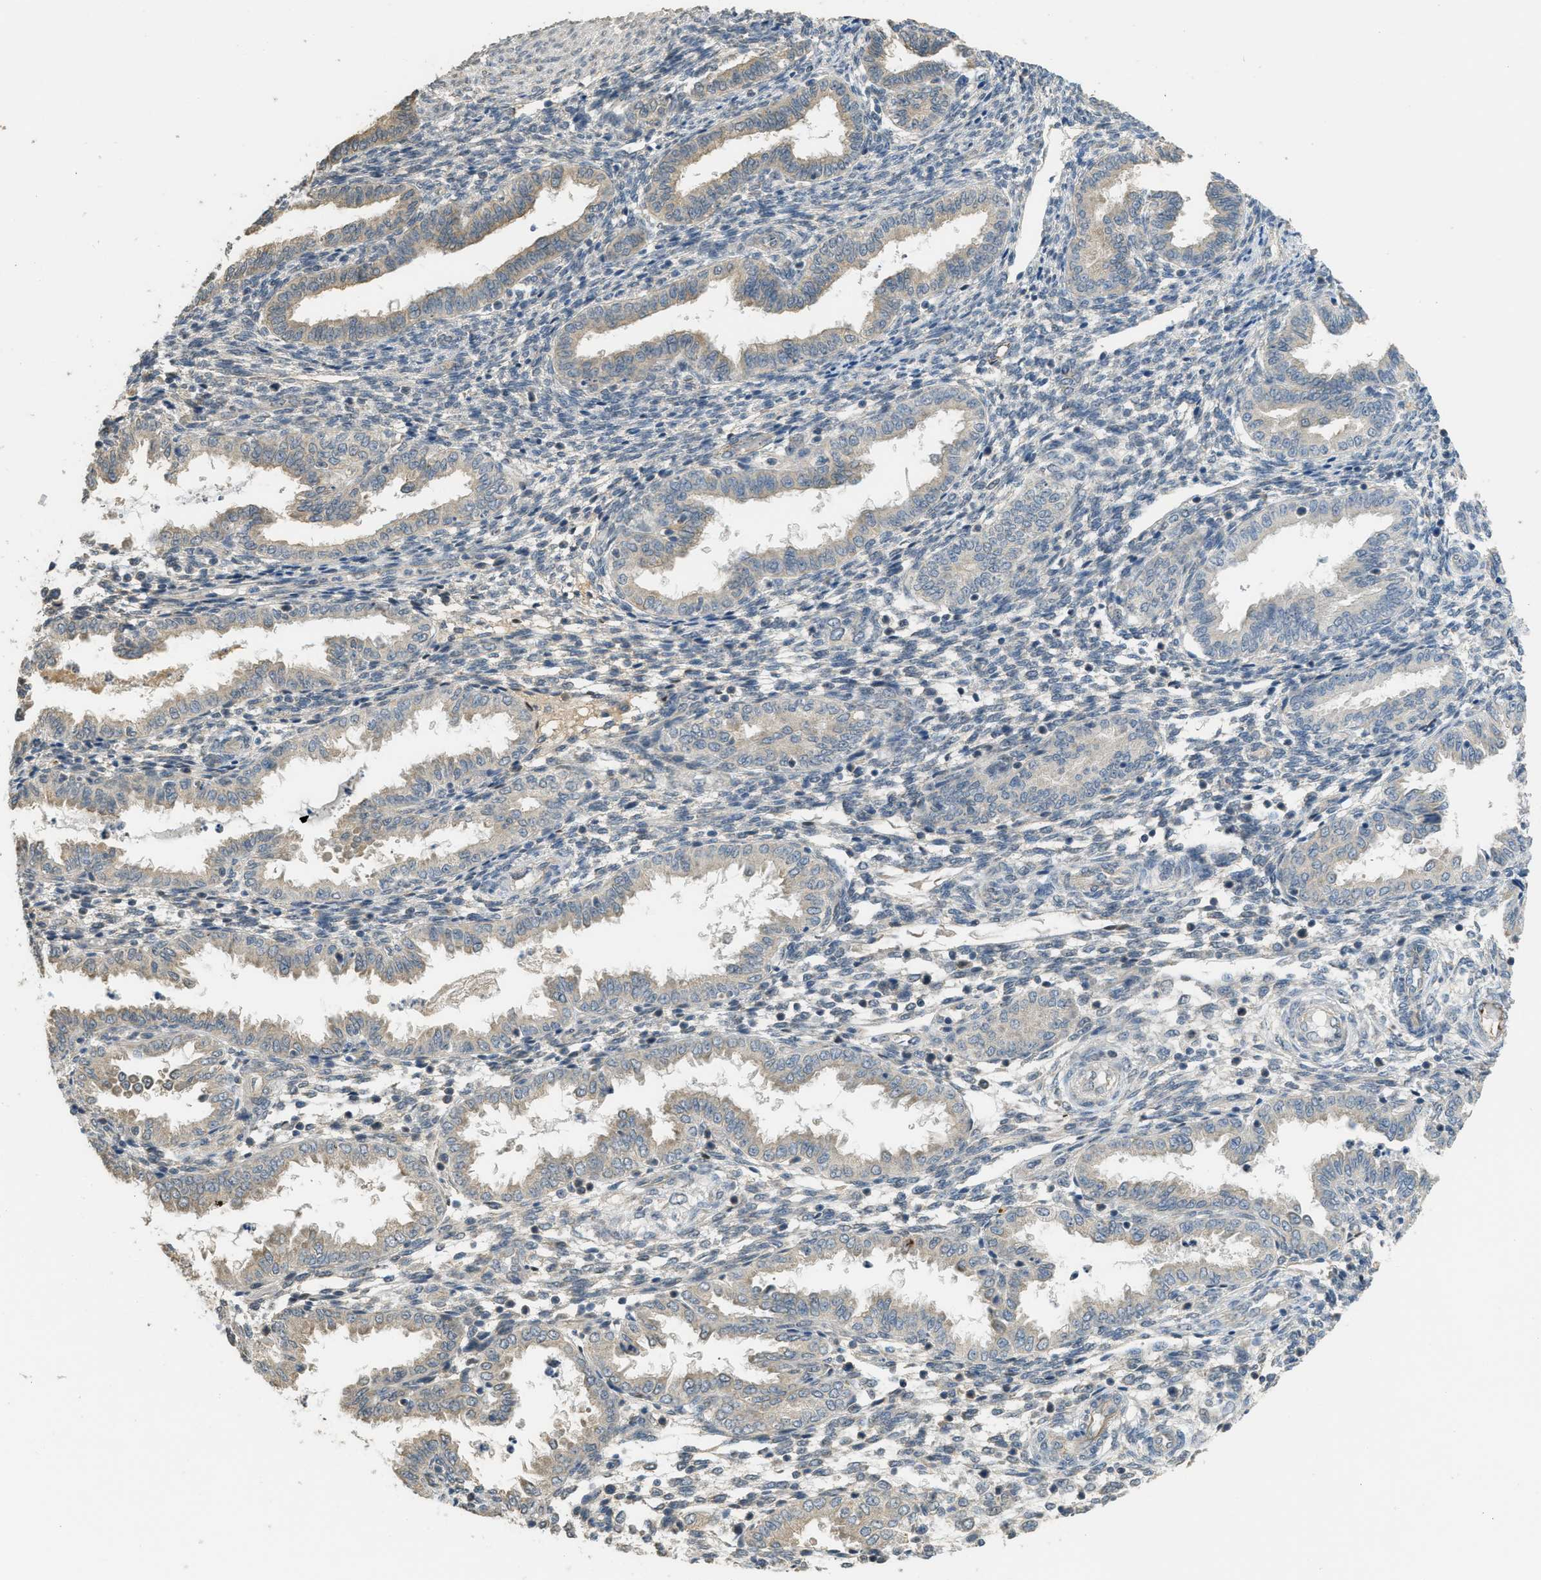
{"staining": {"intensity": "weak", "quantity": "25%-75%", "location": "cytoplasmic/membranous"}, "tissue": "endometrium", "cell_type": "Cells in endometrial stroma", "image_type": "normal", "snomed": [{"axis": "morphology", "description": "Normal tissue, NOS"}, {"axis": "topography", "description": "Endometrium"}], "caption": "Immunohistochemical staining of unremarkable endometrium exhibits 25%-75% levels of weak cytoplasmic/membranous protein expression in about 25%-75% of cells in endometrial stroma.", "gene": "IGF2BP2", "patient": {"sex": "female", "age": 33}}